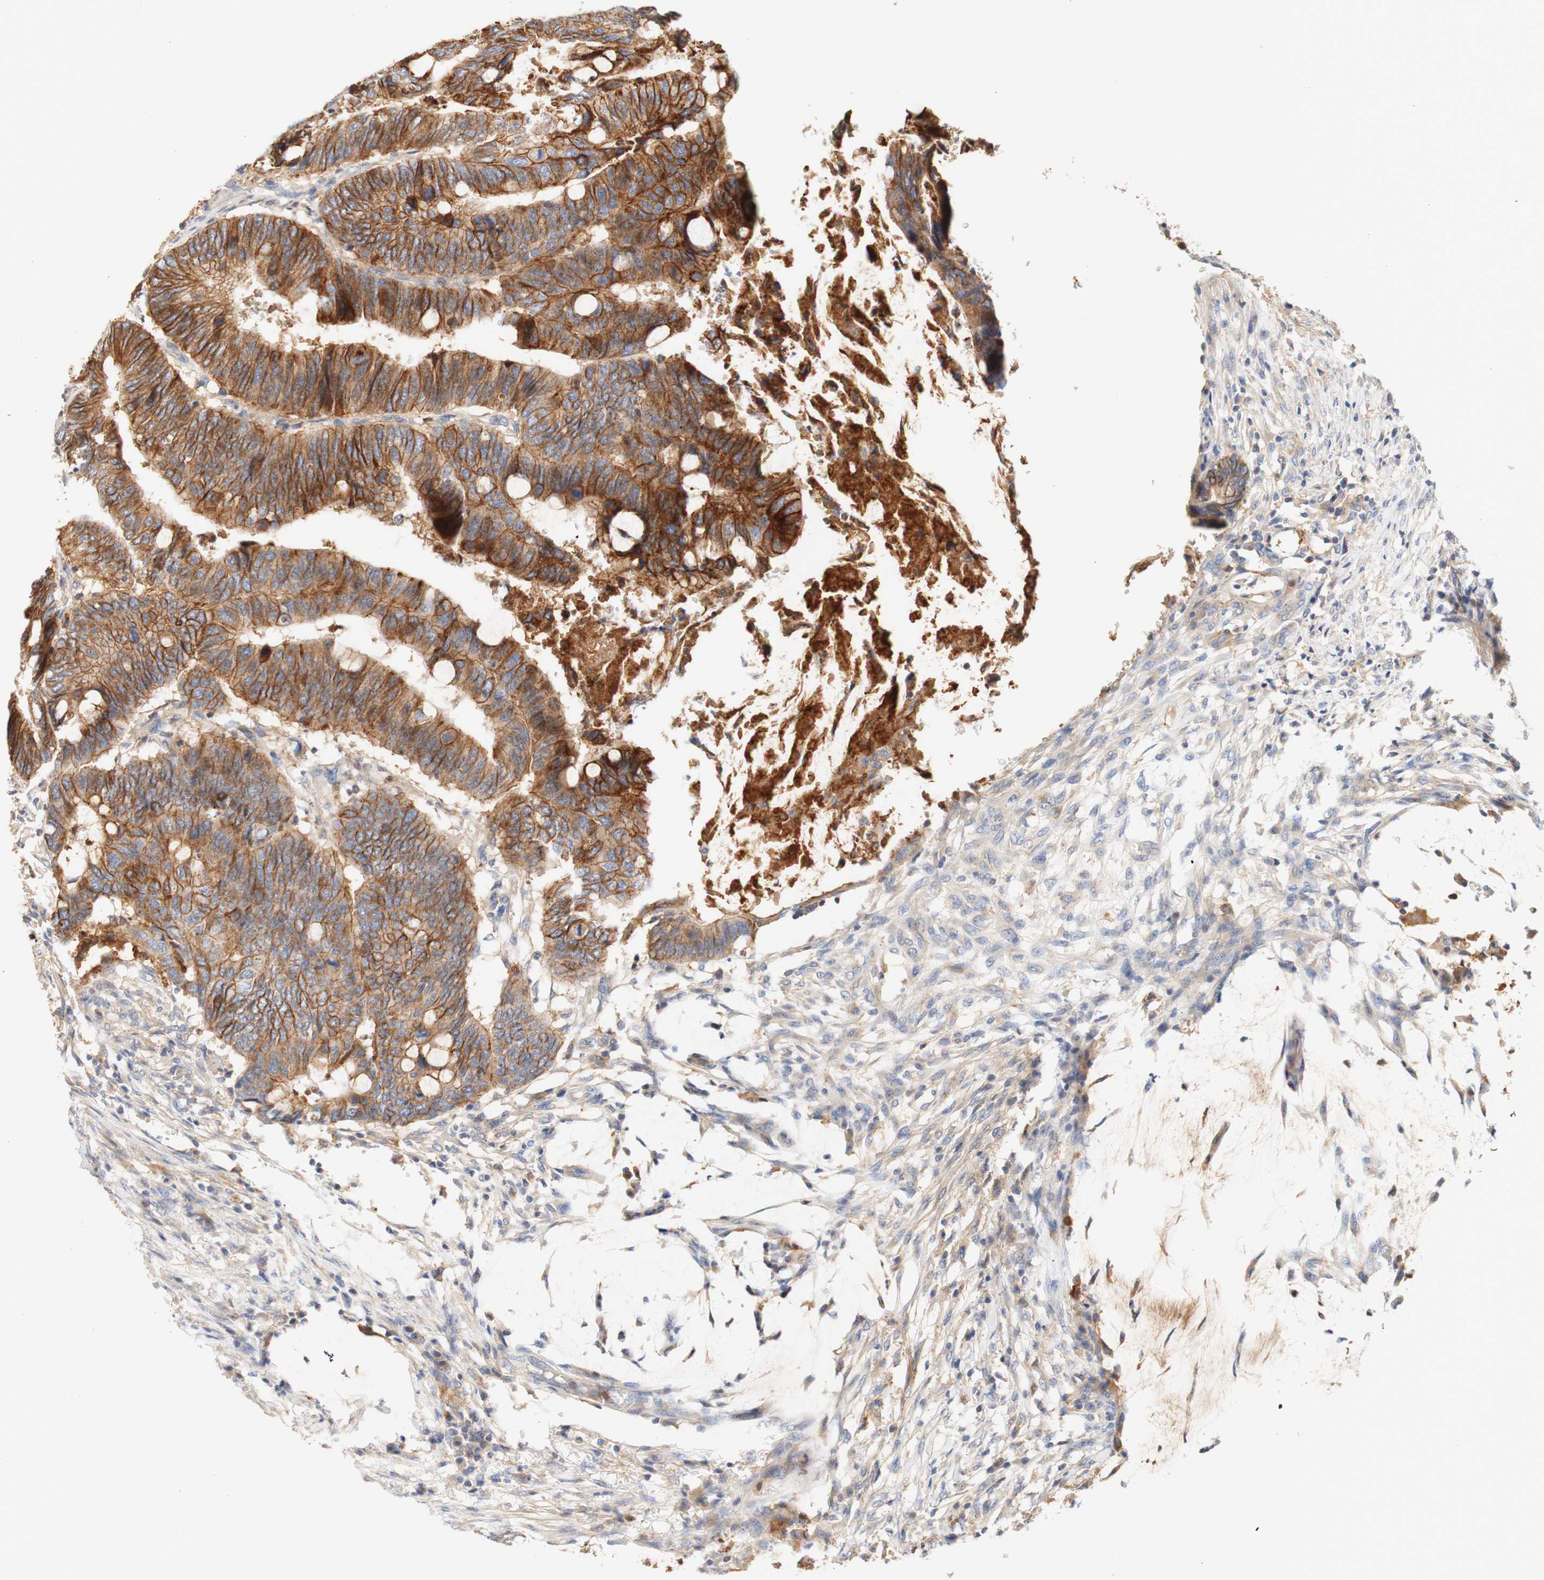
{"staining": {"intensity": "strong", "quantity": ">75%", "location": "cytoplasmic/membranous"}, "tissue": "colorectal cancer", "cell_type": "Tumor cells", "image_type": "cancer", "snomed": [{"axis": "morphology", "description": "Normal tissue, NOS"}, {"axis": "morphology", "description": "Adenocarcinoma, NOS"}, {"axis": "topography", "description": "Rectum"}, {"axis": "topography", "description": "Peripheral nerve tissue"}], "caption": "DAB (3,3'-diaminobenzidine) immunohistochemical staining of human colorectal cancer exhibits strong cytoplasmic/membranous protein expression in about >75% of tumor cells. The staining is performed using DAB (3,3'-diaminobenzidine) brown chromogen to label protein expression. The nuclei are counter-stained blue using hematoxylin.", "gene": "PCDH7", "patient": {"sex": "male", "age": 92}}